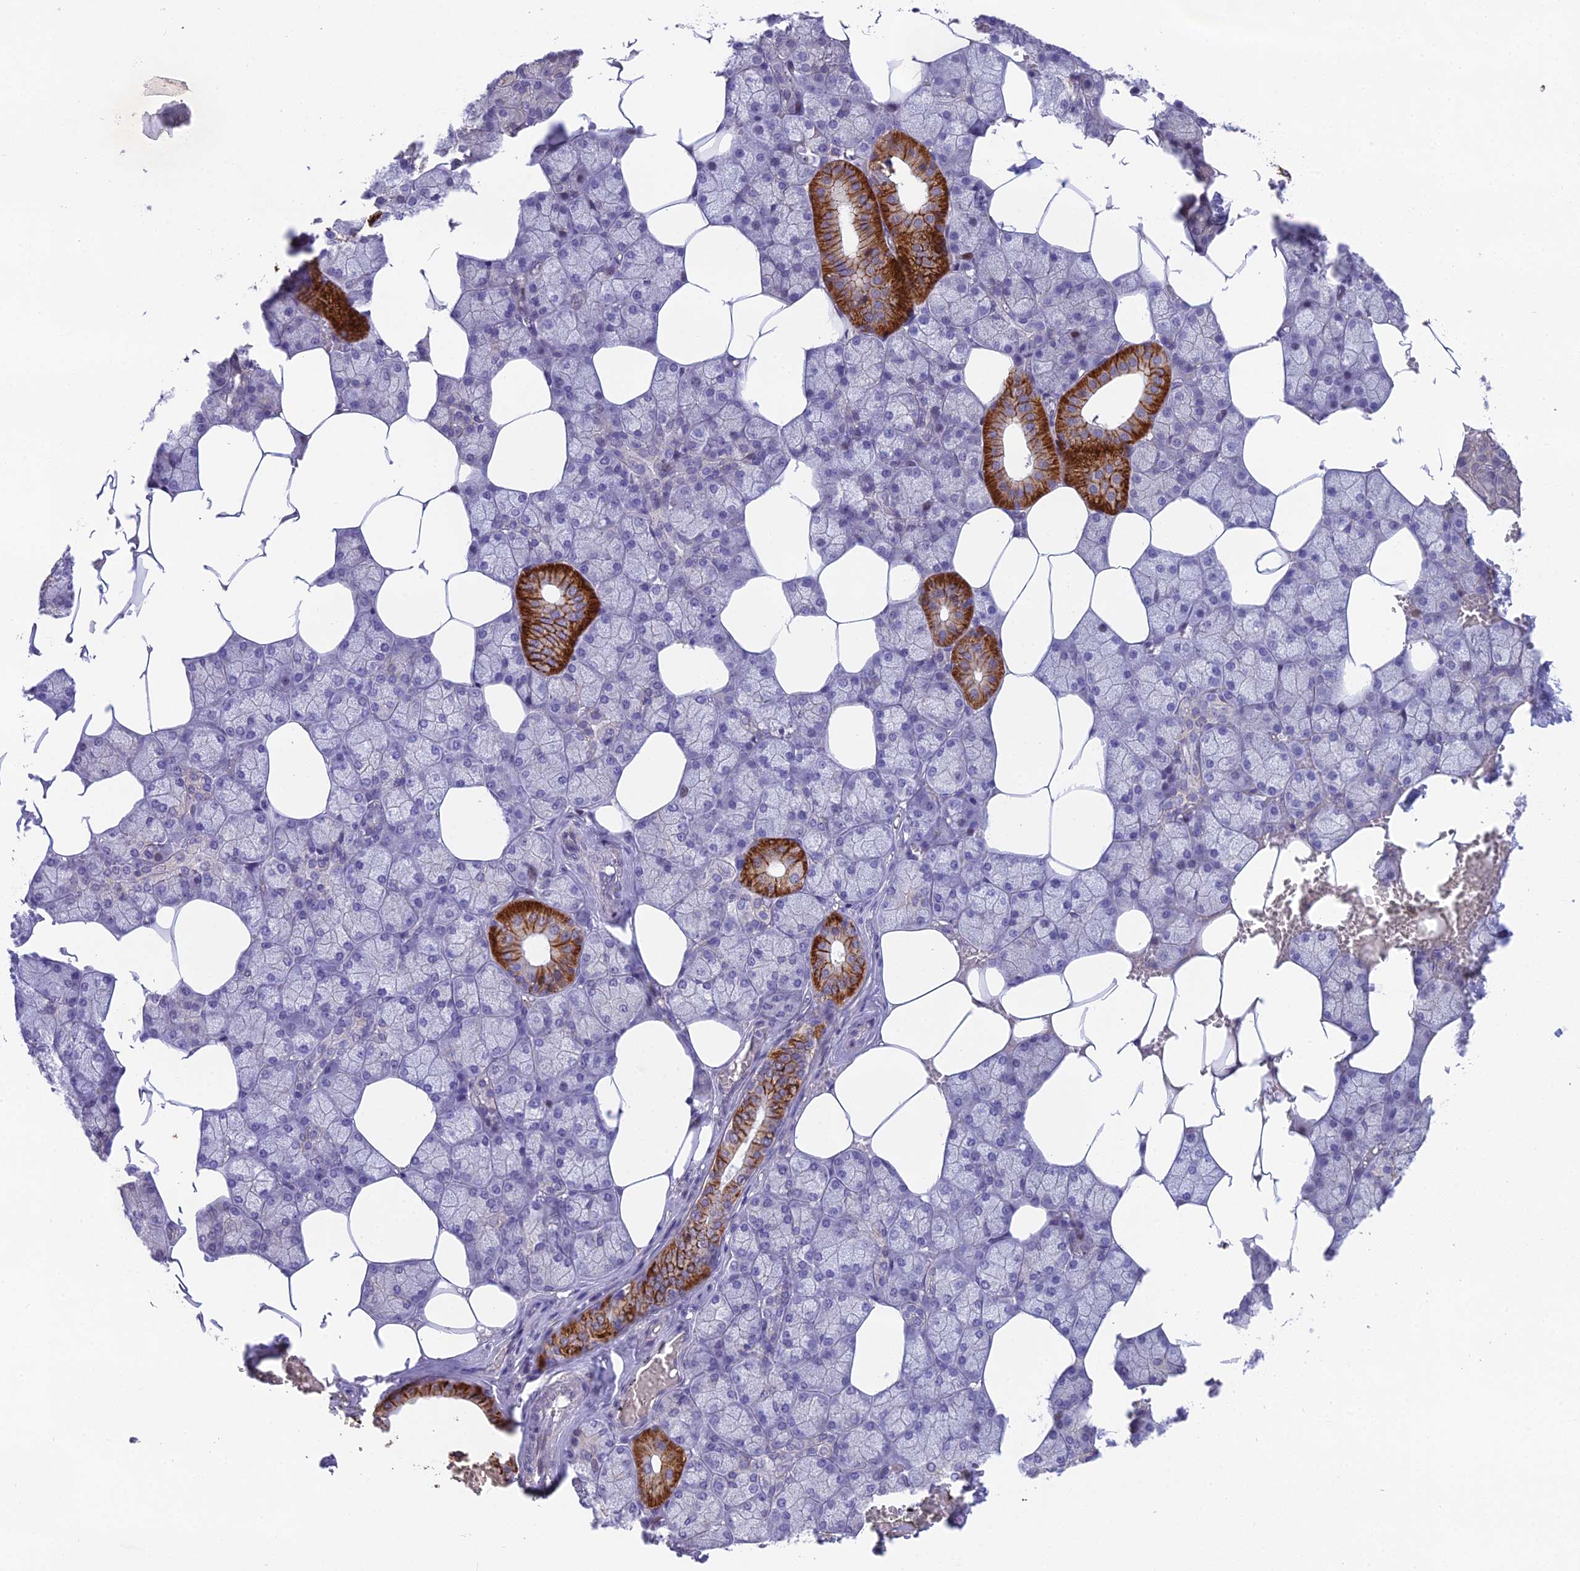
{"staining": {"intensity": "strong", "quantity": "<25%", "location": "cytoplasmic/membranous"}, "tissue": "salivary gland", "cell_type": "Glandular cells", "image_type": "normal", "snomed": [{"axis": "morphology", "description": "Normal tissue, NOS"}, {"axis": "topography", "description": "Salivary gland"}], "caption": "The histopathology image exhibits immunohistochemical staining of normal salivary gland. There is strong cytoplasmic/membranous positivity is seen in about <25% of glandular cells.", "gene": "PUS10", "patient": {"sex": "male", "age": 62}}